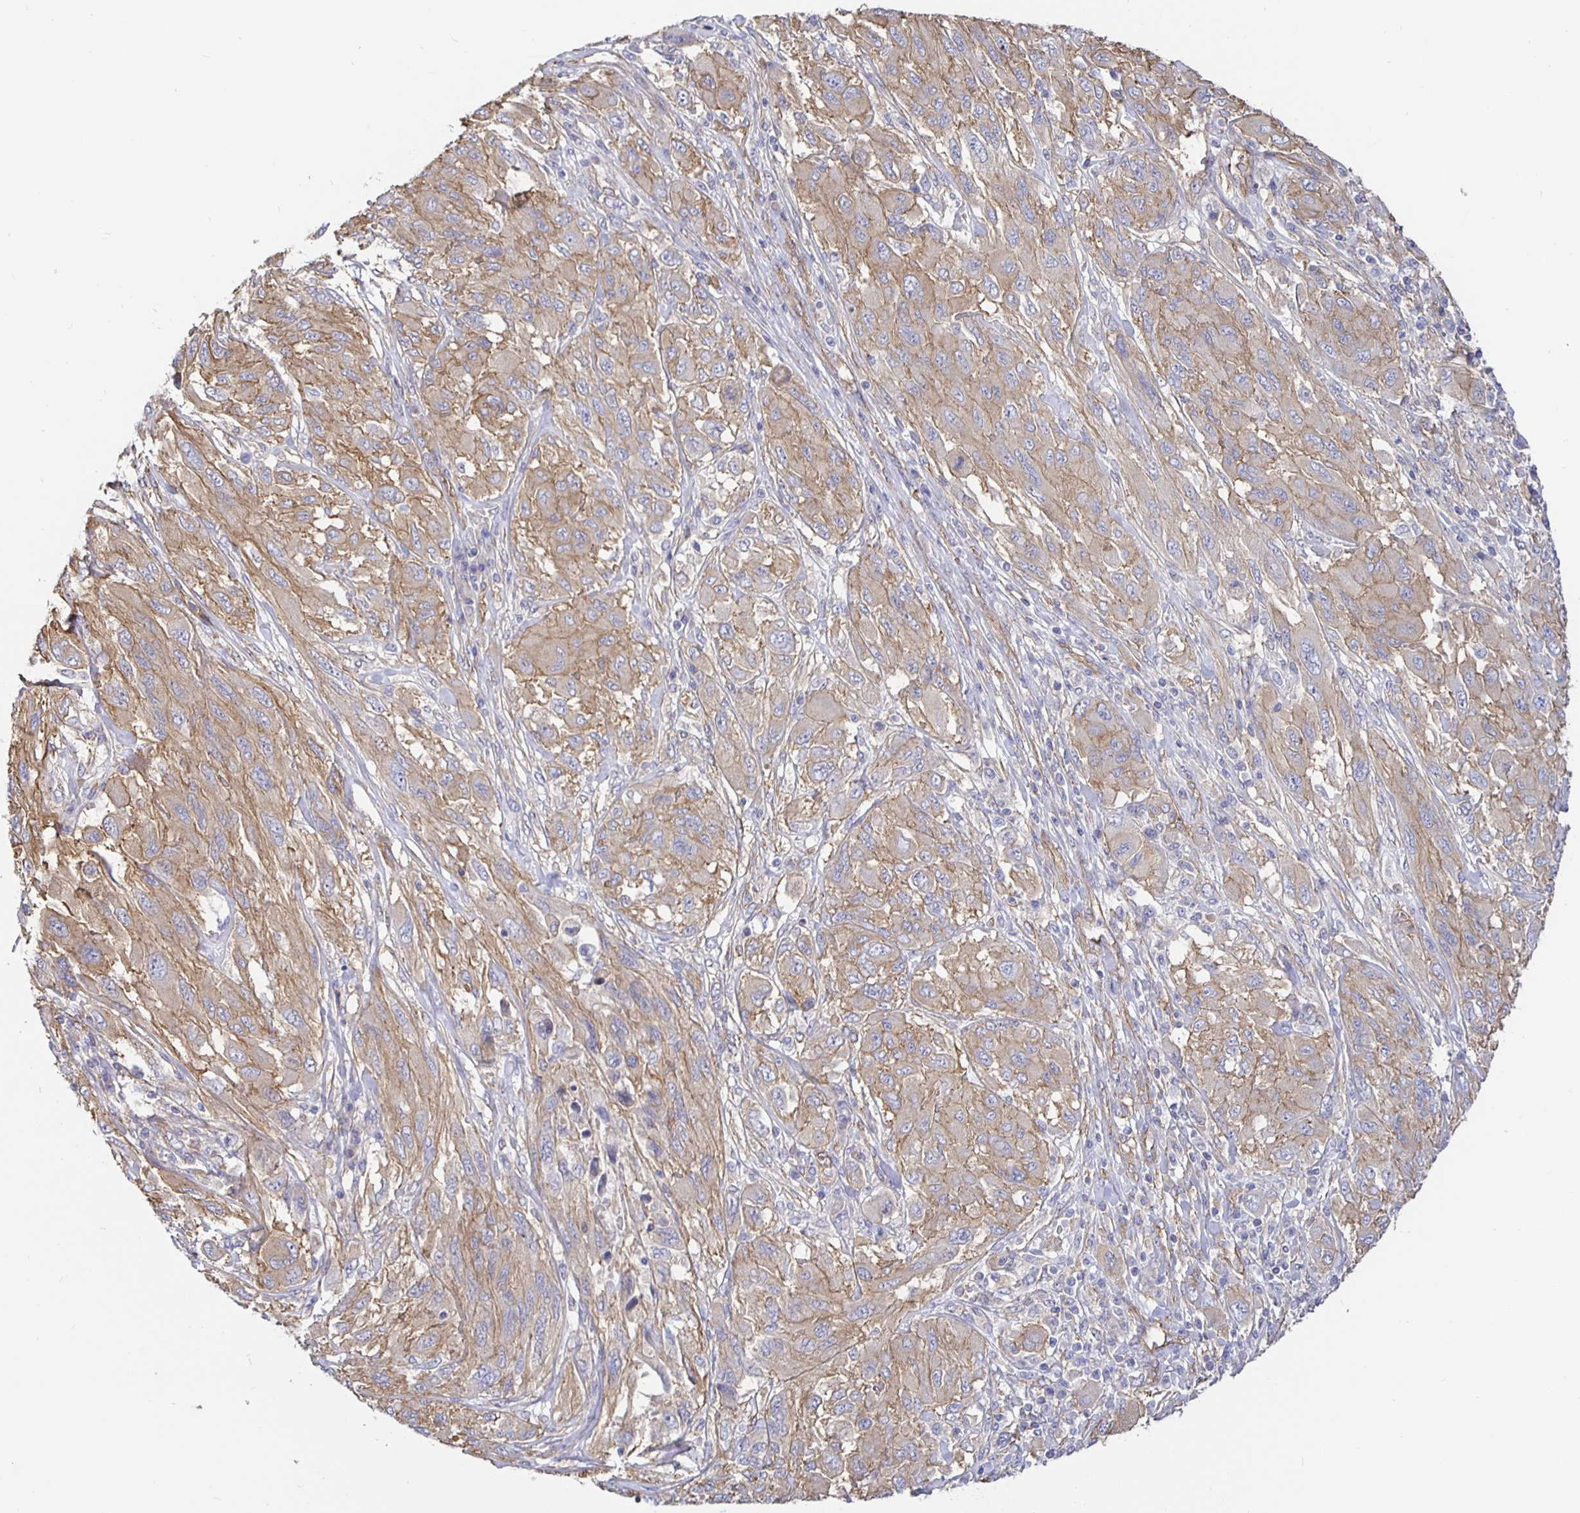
{"staining": {"intensity": "moderate", "quantity": "25%-75%", "location": "cytoplasmic/membranous"}, "tissue": "melanoma", "cell_type": "Tumor cells", "image_type": "cancer", "snomed": [{"axis": "morphology", "description": "Malignant melanoma, NOS"}, {"axis": "topography", "description": "Skin"}], "caption": "The image reveals immunohistochemical staining of malignant melanoma. There is moderate cytoplasmic/membranous expression is identified in approximately 25%-75% of tumor cells.", "gene": "ARHGEF39", "patient": {"sex": "female", "age": 91}}